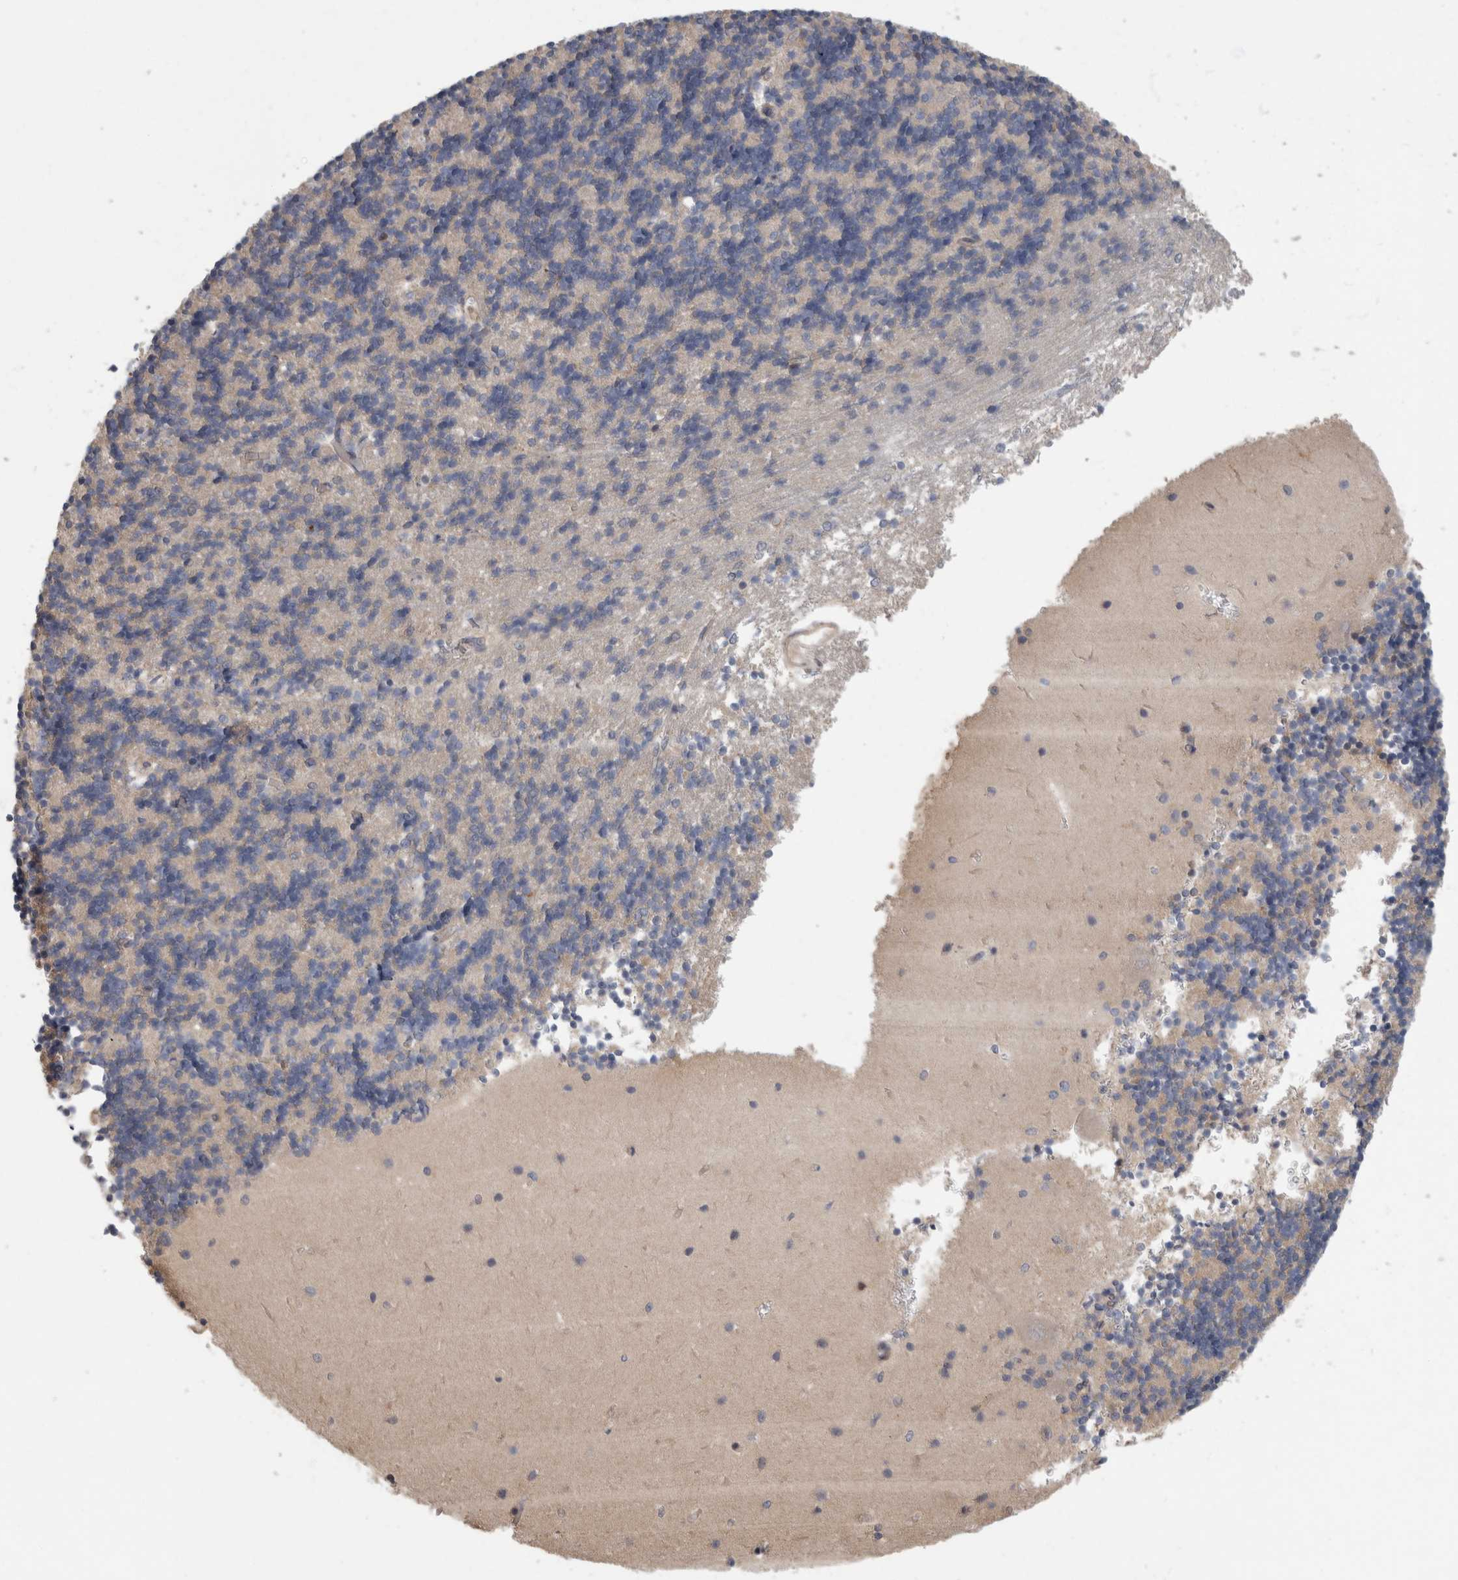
{"staining": {"intensity": "negative", "quantity": "none", "location": "none"}, "tissue": "cerebellum", "cell_type": "Cells in granular layer", "image_type": "normal", "snomed": [{"axis": "morphology", "description": "Normal tissue, NOS"}, {"axis": "topography", "description": "Cerebellum"}], "caption": "This is a image of immunohistochemistry staining of unremarkable cerebellum, which shows no expression in cells in granular layer. (Brightfield microscopy of DAB immunohistochemistry (IHC) at high magnification).", "gene": "PGM1", "patient": {"sex": "male", "age": 37}}